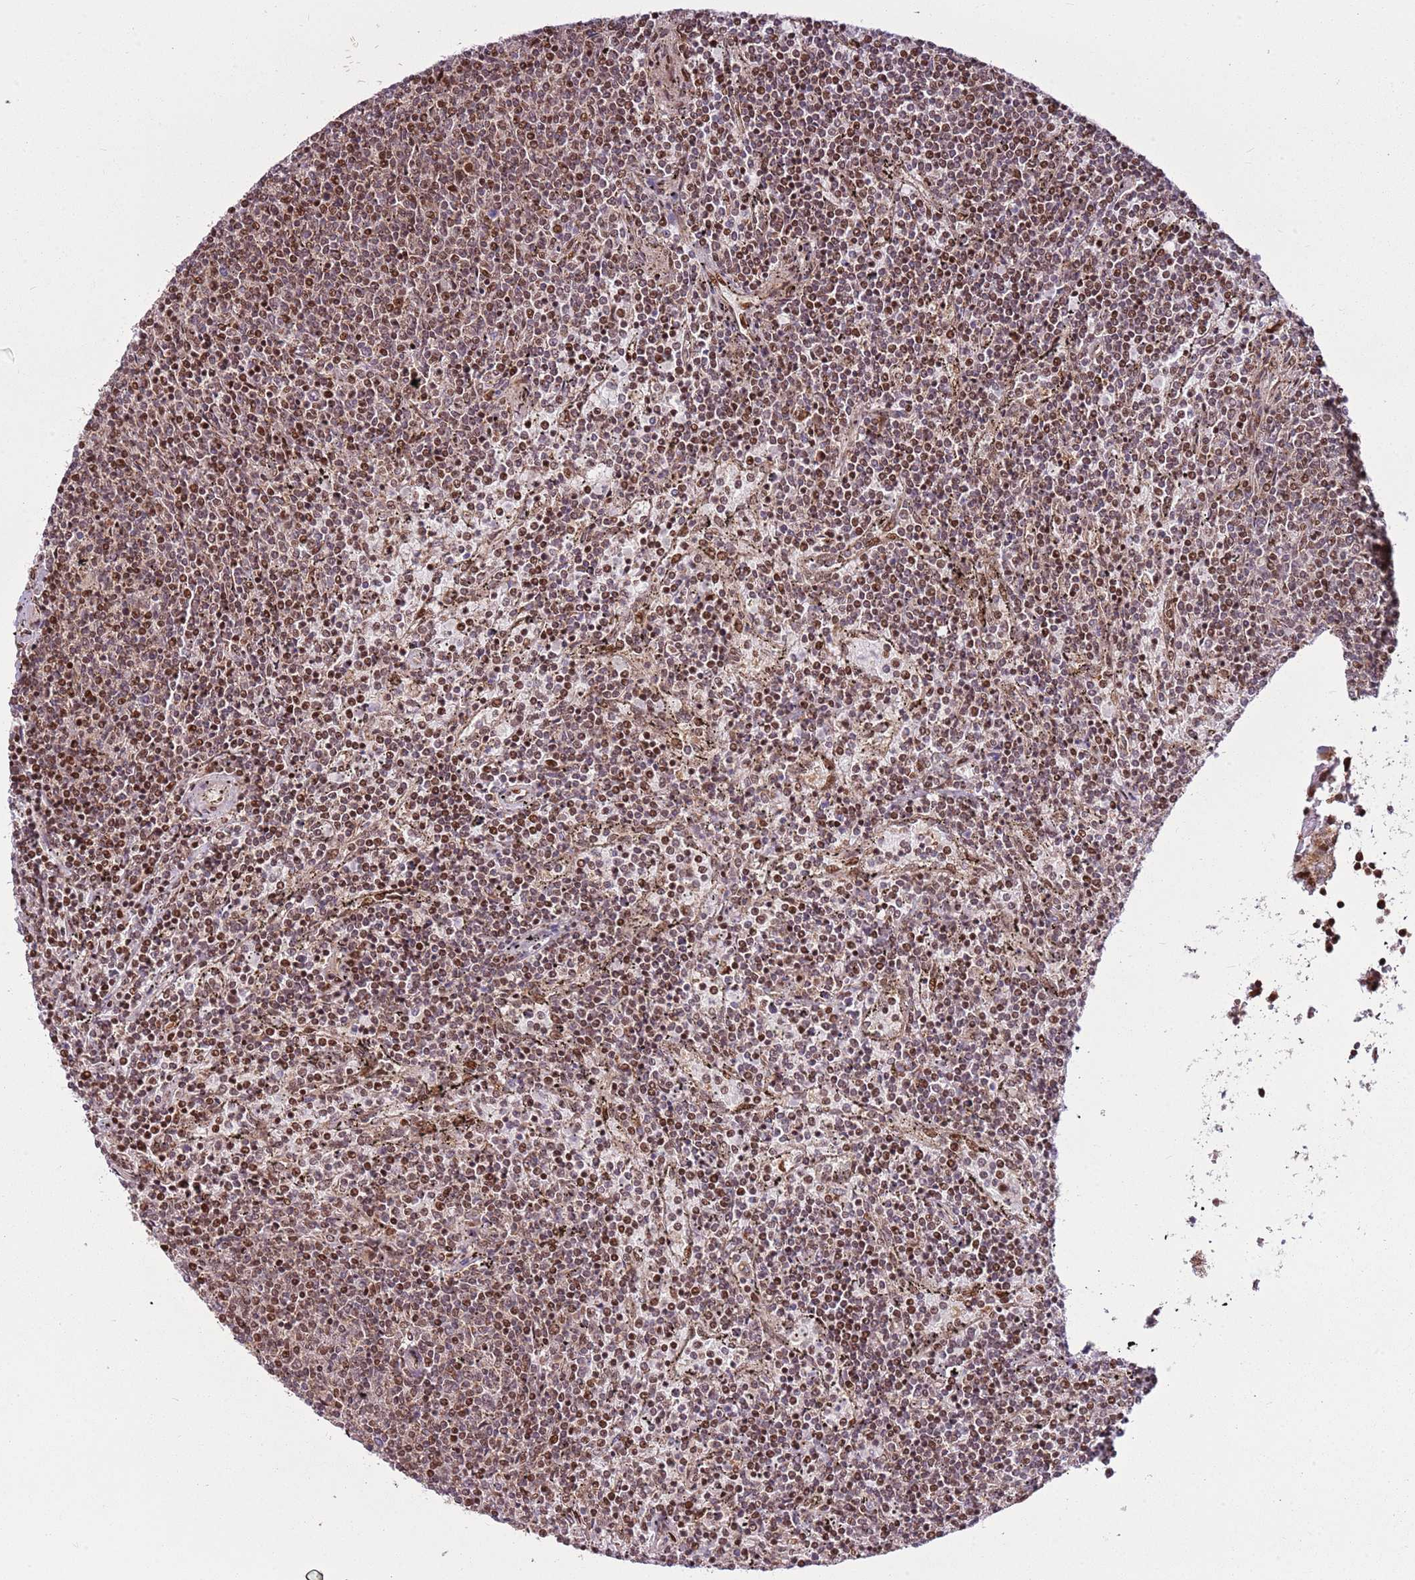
{"staining": {"intensity": "moderate", "quantity": ">75%", "location": "nuclear"}, "tissue": "lymphoma", "cell_type": "Tumor cells", "image_type": "cancer", "snomed": [{"axis": "morphology", "description": "Malignant lymphoma, non-Hodgkin's type, Low grade"}, {"axis": "topography", "description": "Spleen"}], "caption": "Low-grade malignant lymphoma, non-Hodgkin's type stained with IHC displays moderate nuclear positivity in approximately >75% of tumor cells.", "gene": "PCTP", "patient": {"sex": "female", "age": 50}}